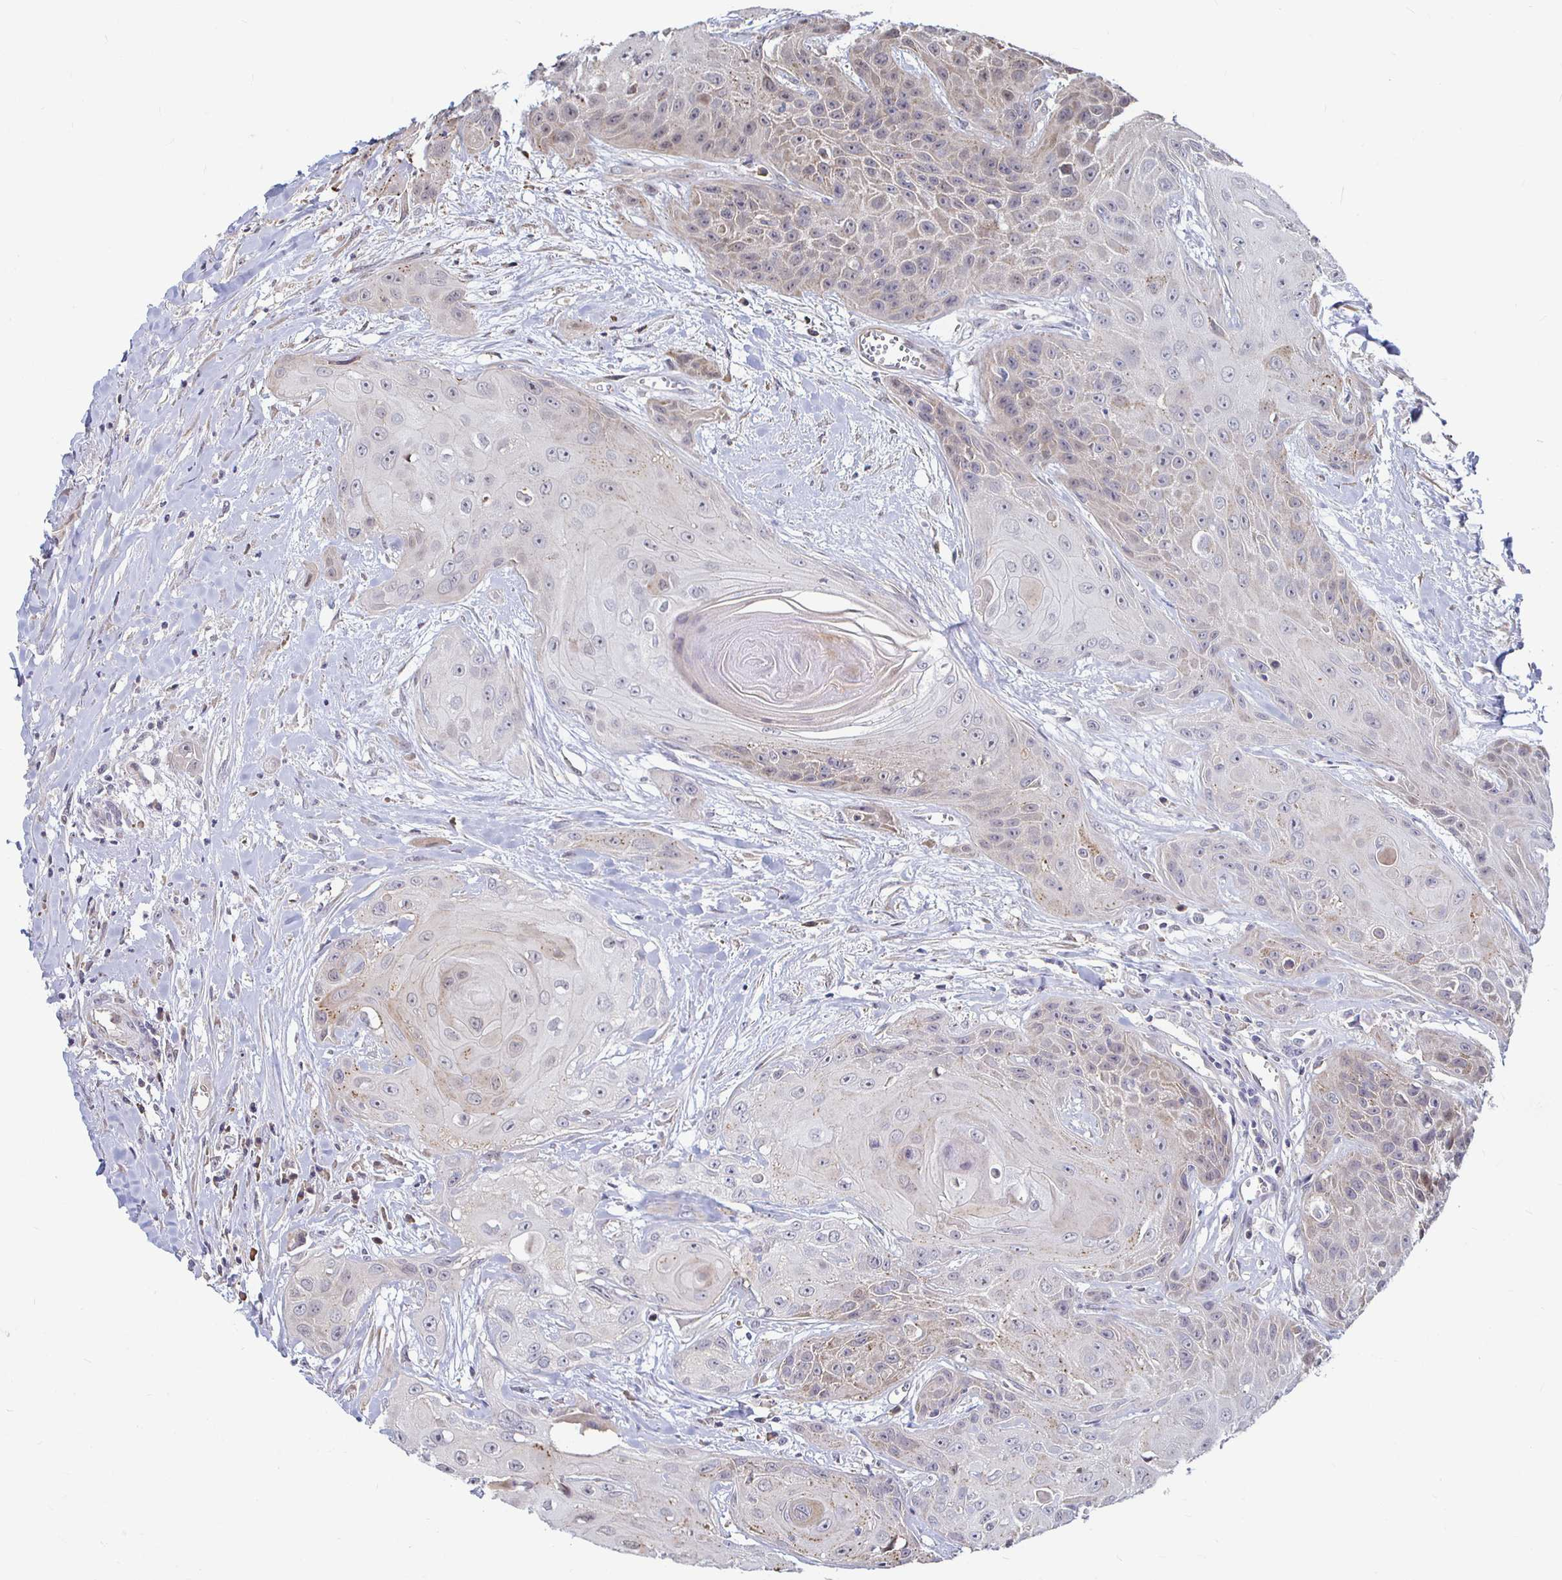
{"staining": {"intensity": "weak", "quantity": "<25%", "location": "cytoplasmic/membranous"}, "tissue": "head and neck cancer", "cell_type": "Tumor cells", "image_type": "cancer", "snomed": [{"axis": "morphology", "description": "Squamous cell carcinoma, NOS"}, {"axis": "topography", "description": "Head-Neck"}], "caption": "This is a image of immunohistochemistry (IHC) staining of head and neck squamous cell carcinoma, which shows no positivity in tumor cells.", "gene": "CAPN11", "patient": {"sex": "female", "age": 73}}